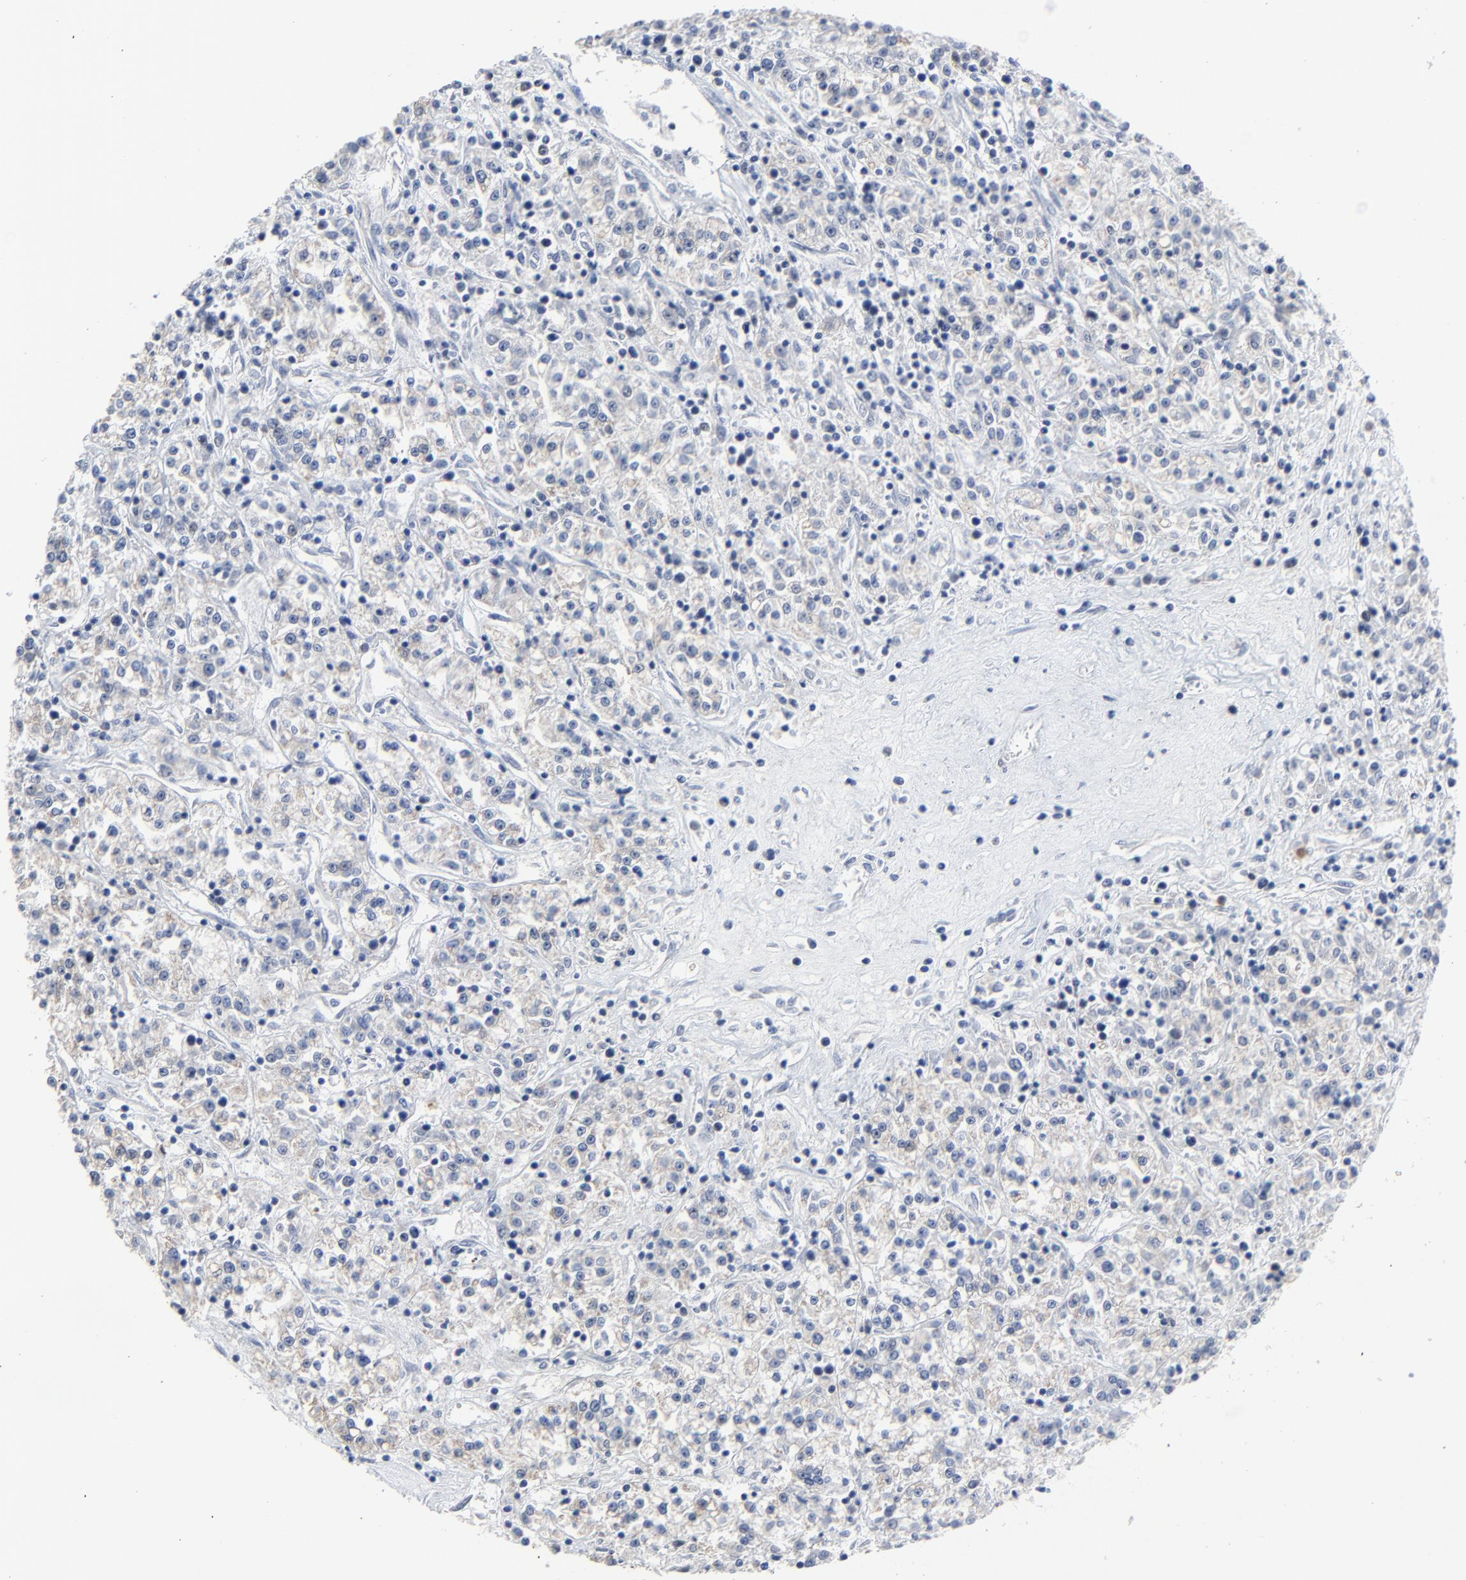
{"staining": {"intensity": "weak", "quantity": ">75%", "location": "cytoplasmic/membranous"}, "tissue": "renal cancer", "cell_type": "Tumor cells", "image_type": "cancer", "snomed": [{"axis": "morphology", "description": "Adenocarcinoma, NOS"}, {"axis": "topography", "description": "Kidney"}], "caption": "Protein staining displays weak cytoplasmic/membranous staining in approximately >75% of tumor cells in adenocarcinoma (renal). (IHC, brightfield microscopy, high magnification).", "gene": "BIRC3", "patient": {"sex": "female", "age": 76}}